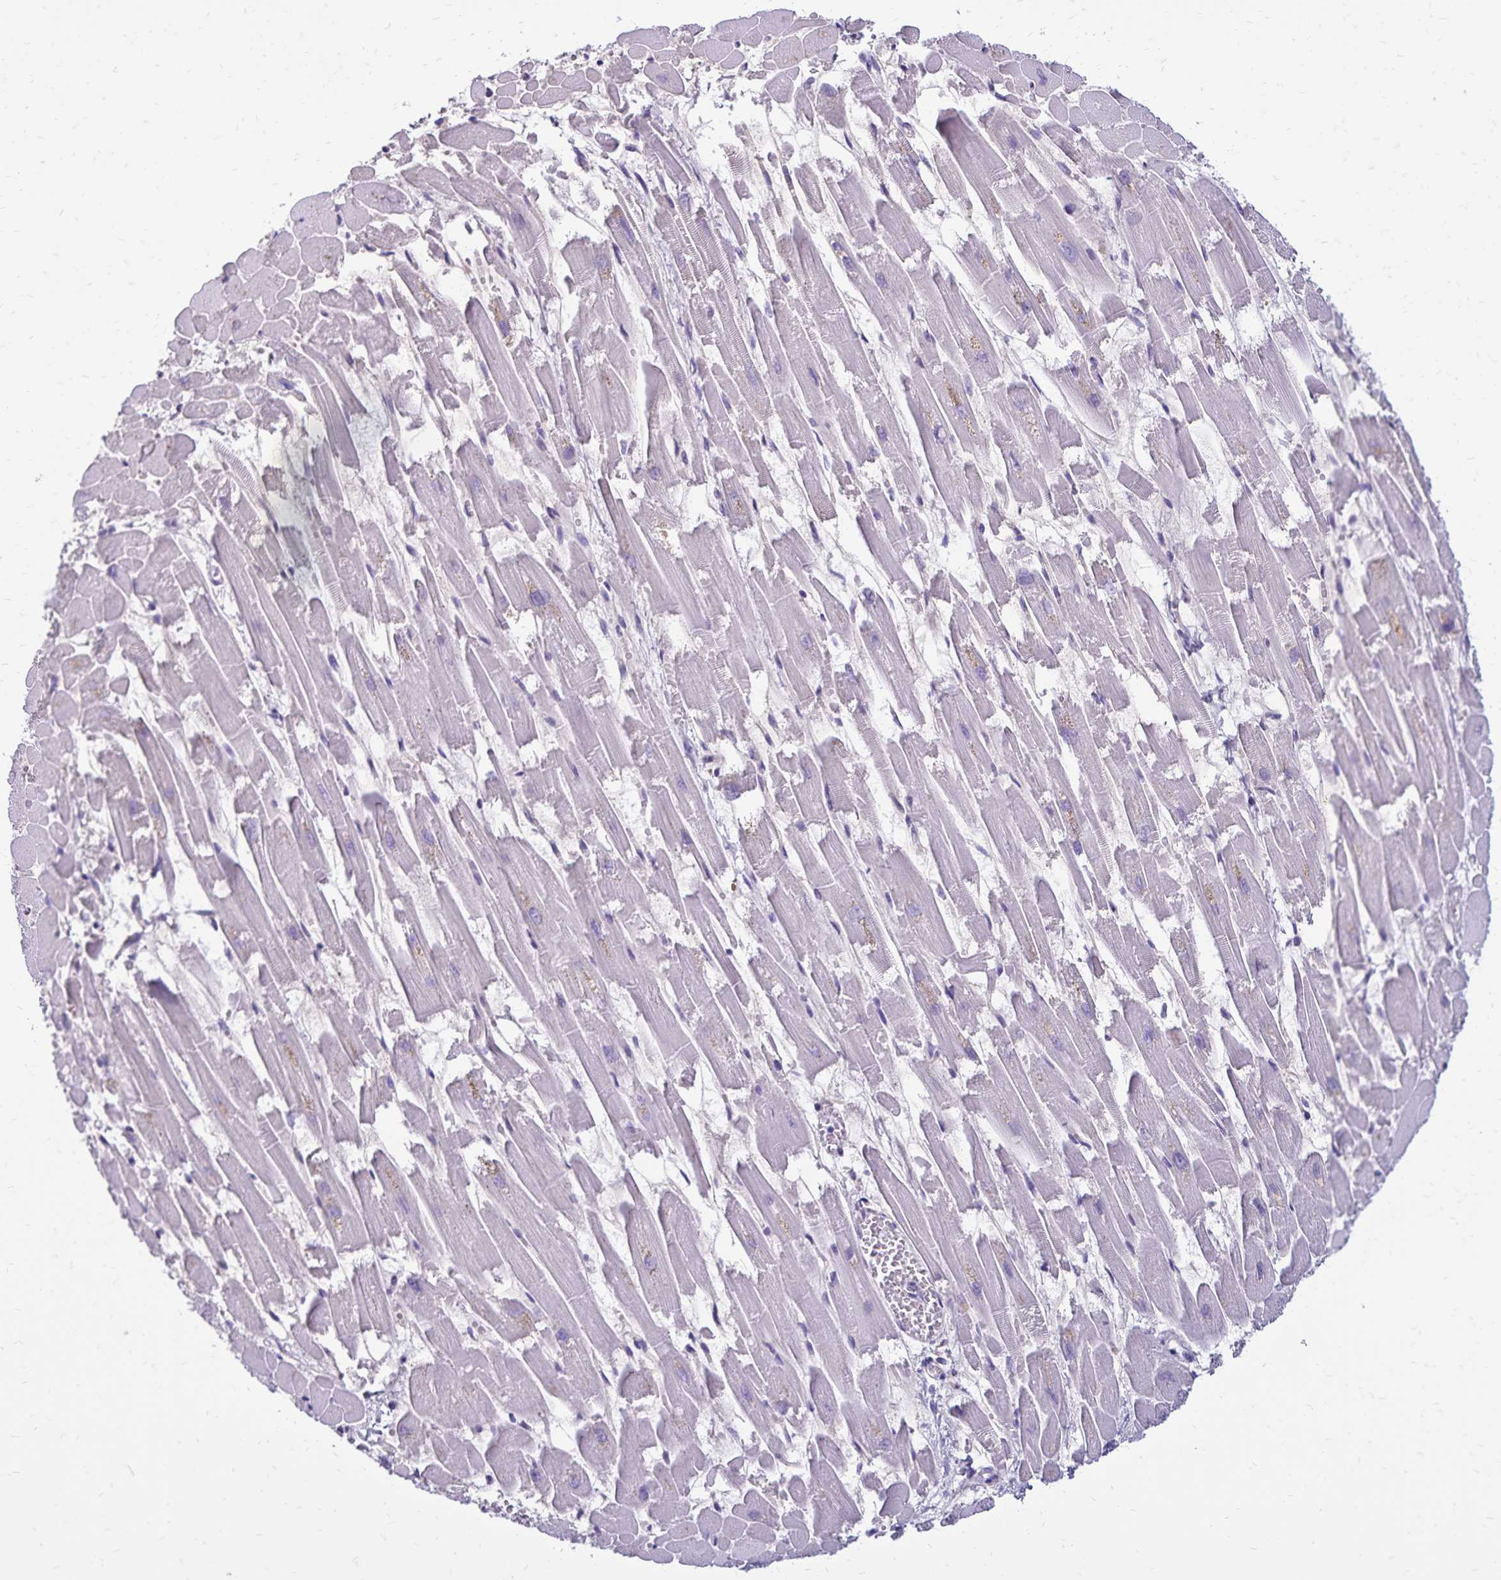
{"staining": {"intensity": "negative", "quantity": "none", "location": "none"}, "tissue": "heart muscle", "cell_type": "Cardiomyocytes", "image_type": "normal", "snomed": [{"axis": "morphology", "description": "Normal tissue, NOS"}, {"axis": "topography", "description": "Heart"}], "caption": "This image is of normal heart muscle stained with IHC to label a protein in brown with the nuclei are counter-stained blue. There is no positivity in cardiomyocytes. (DAB (3,3'-diaminobenzidine) immunohistochemistry (IHC) with hematoxylin counter stain).", "gene": "CD27", "patient": {"sex": "female", "age": 52}}